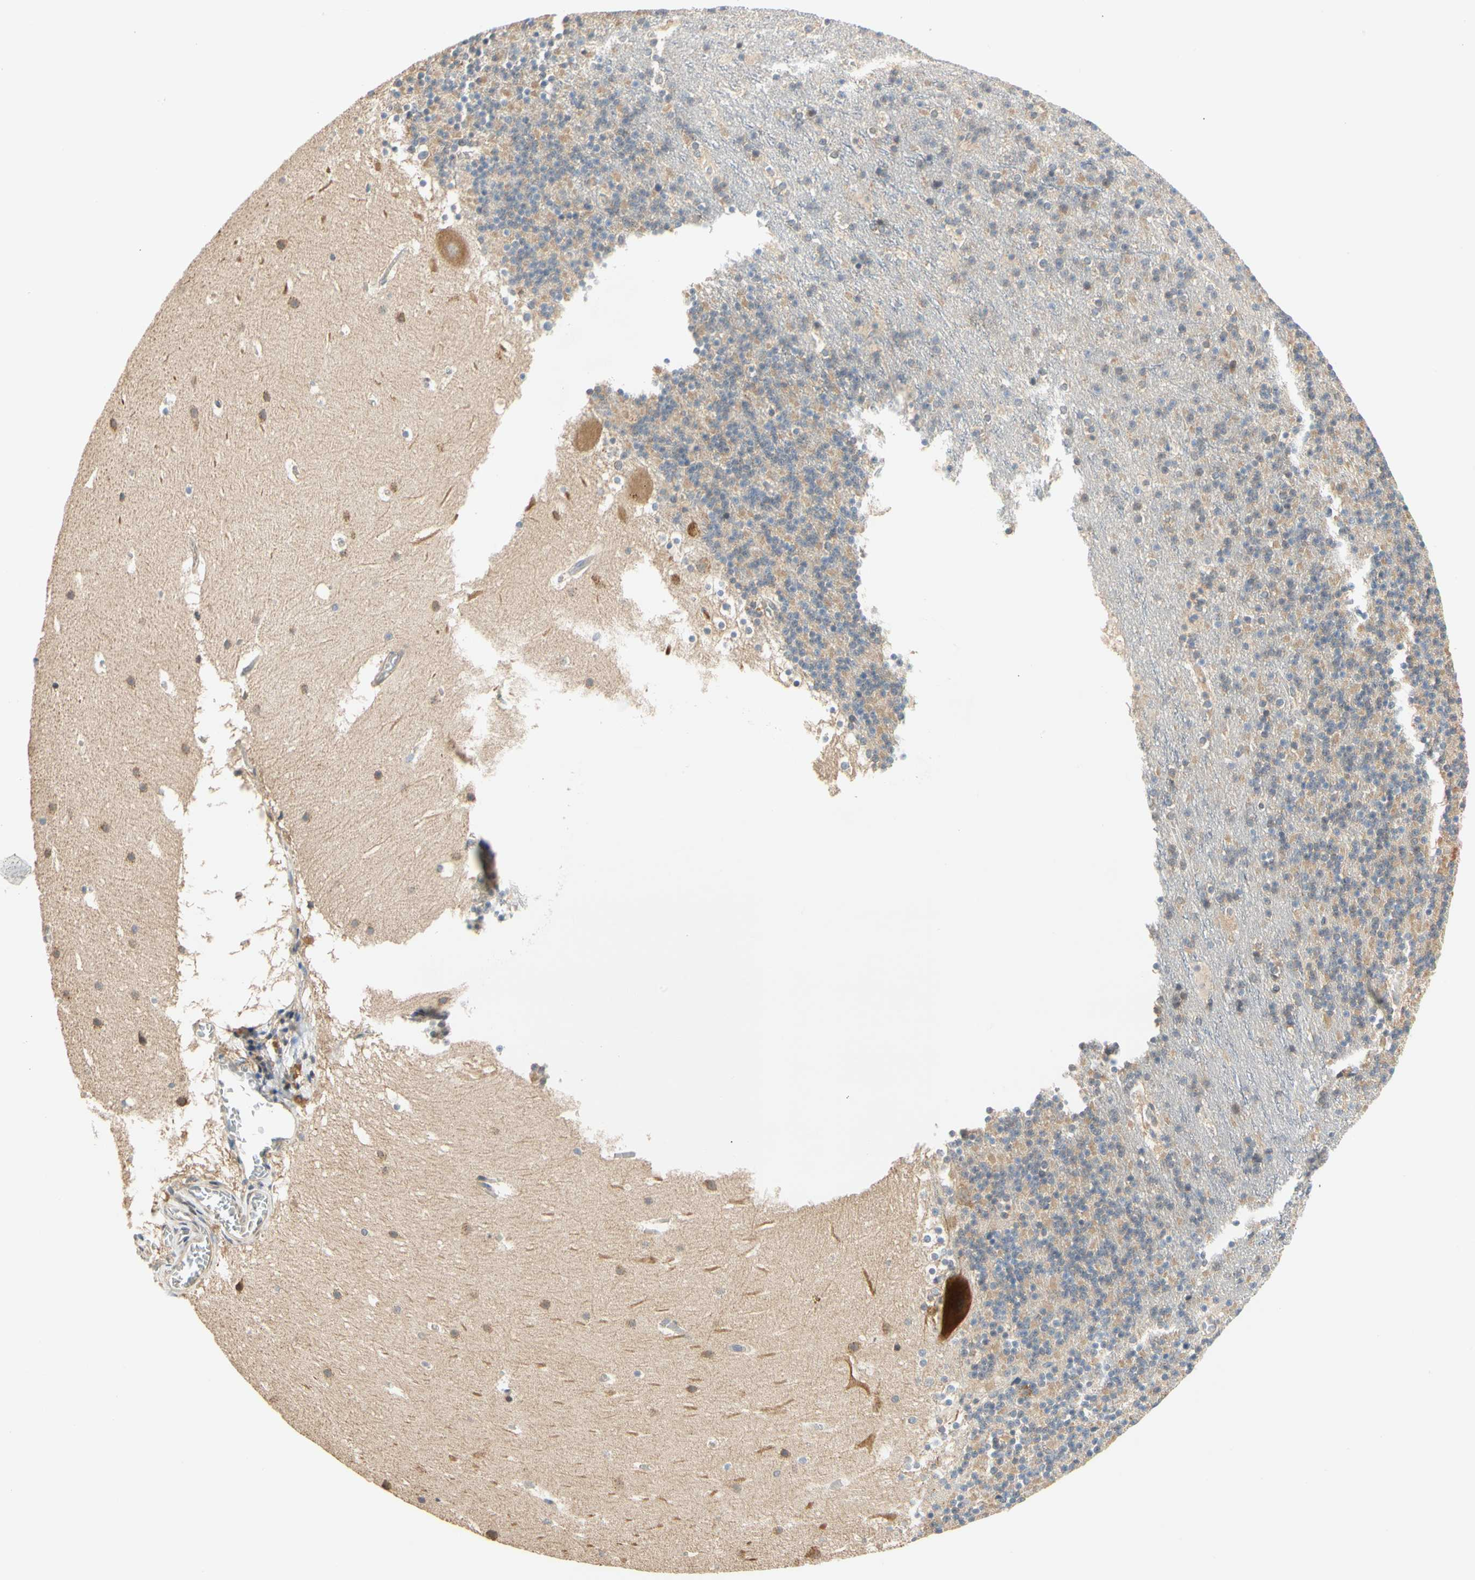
{"staining": {"intensity": "negative", "quantity": "none", "location": "none"}, "tissue": "cerebellum", "cell_type": "Cells in granular layer", "image_type": "normal", "snomed": [{"axis": "morphology", "description": "Normal tissue, NOS"}, {"axis": "topography", "description": "Cerebellum"}], "caption": "This is an IHC image of normal human cerebellum. There is no positivity in cells in granular layer.", "gene": "ANKHD1", "patient": {"sex": "male", "age": 45}}